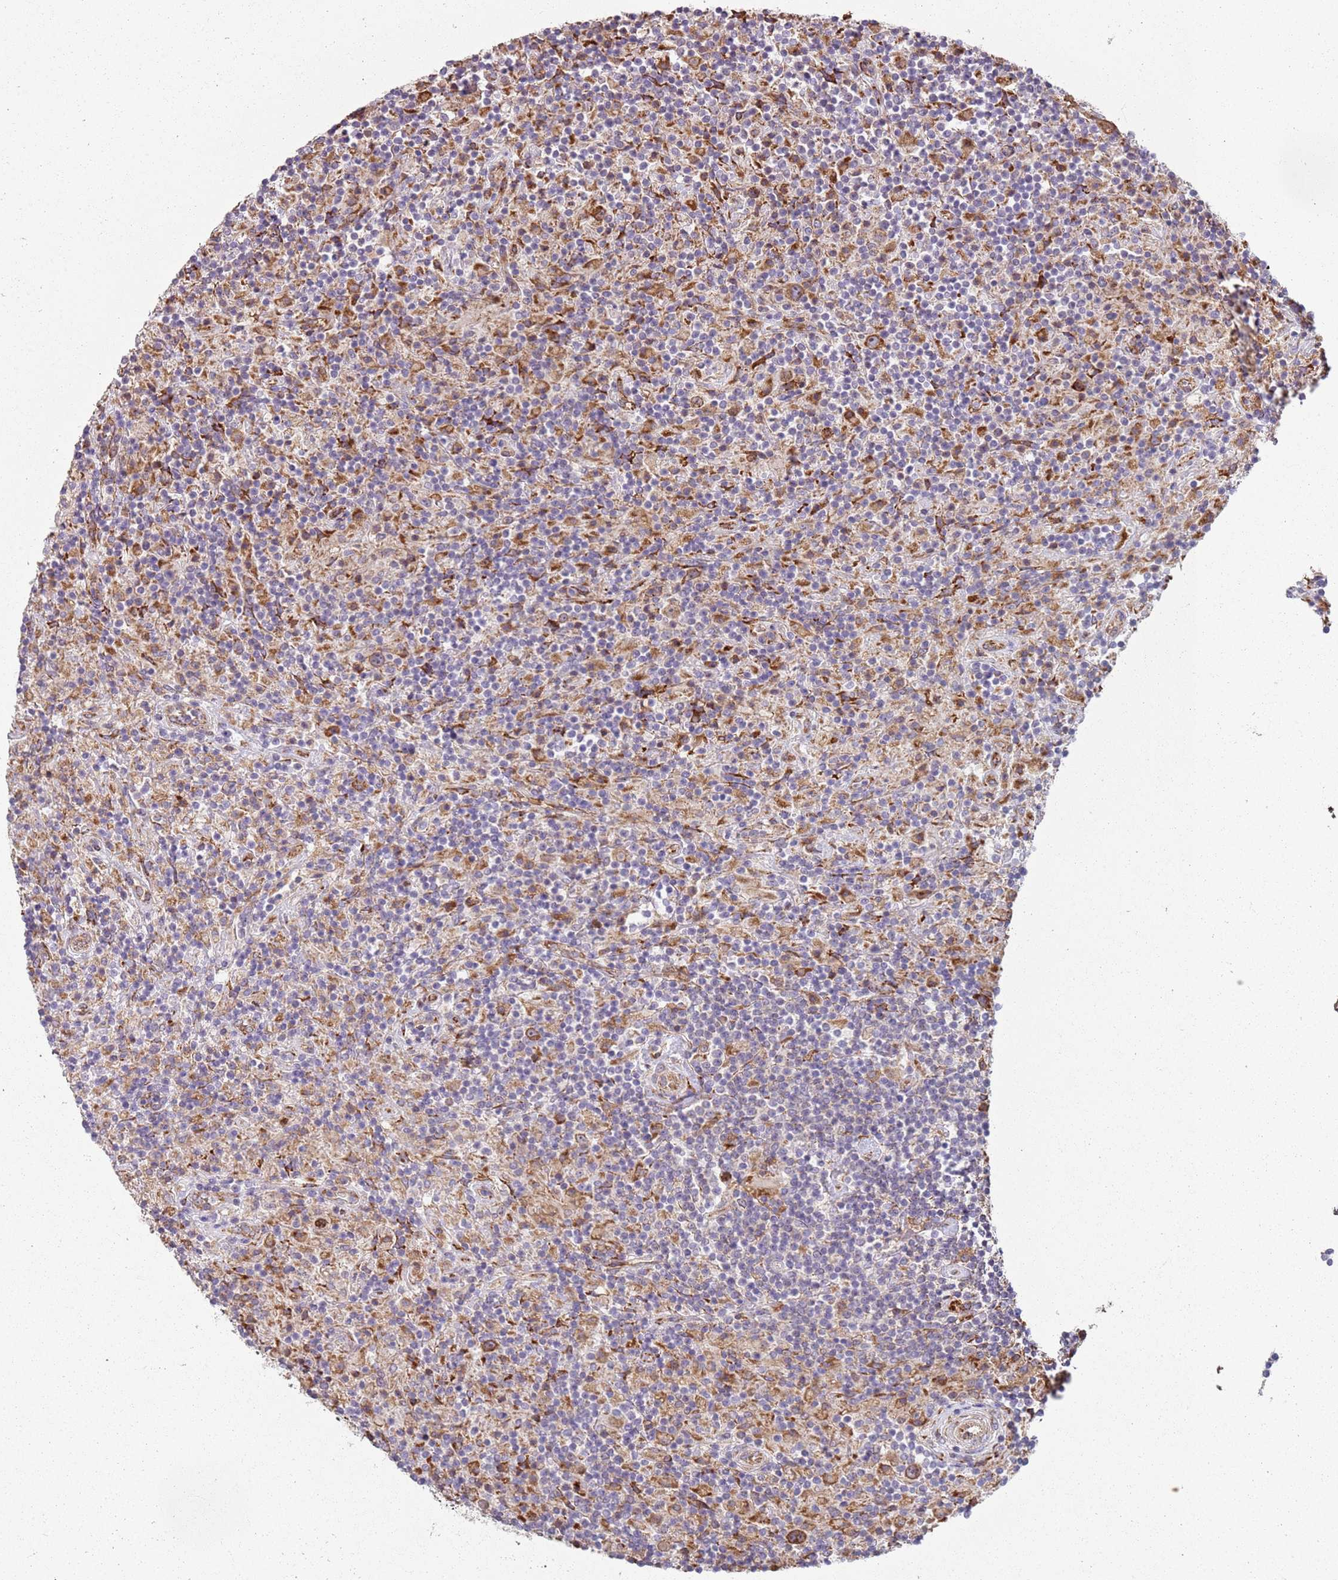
{"staining": {"intensity": "moderate", "quantity": ">75%", "location": "cytoplasmic/membranous"}, "tissue": "lymphoma", "cell_type": "Tumor cells", "image_type": "cancer", "snomed": [{"axis": "morphology", "description": "Hodgkin's disease, NOS"}, {"axis": "topography", "description": "Lymph node"}], "caption": "Tumor cells demonstrate medium levels of moderate cytoplasmic/membranous positivity in about >75% of cells in human Hodgkin's disease. Immunohistochemistry stains the protein in brown and the nuclei are stained blue.", "gene": "SPATA2", "patient": {"sex": "male", "age": 70}}